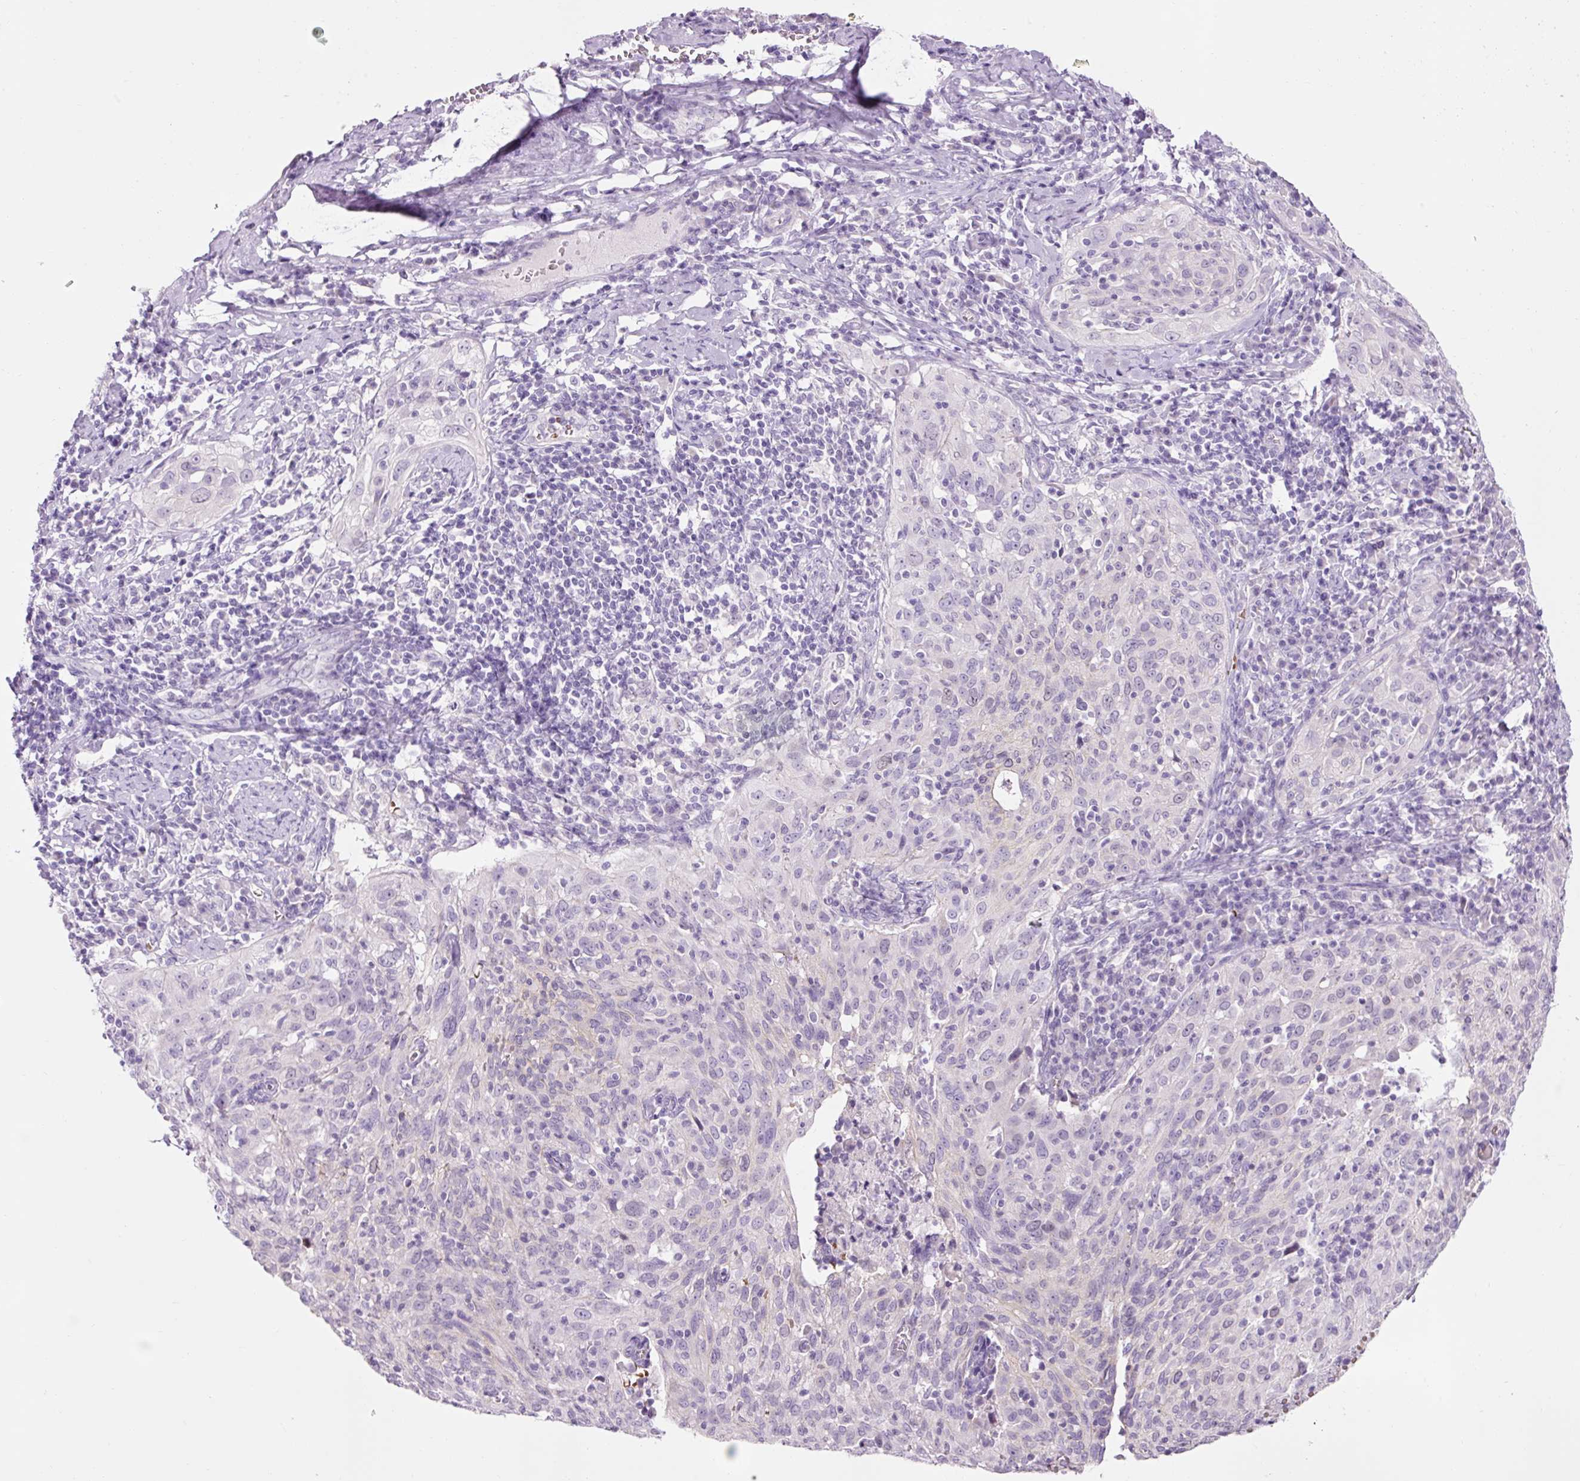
{"staining": {"intensity": "negative", "quantity": "none", "location": "none"}, "tissue": "cervical cancer", "cell_type": "Tumor cells", "image_type": "cancer", "snomed": [{"axis": "morphology", "description": "Squamous cell carcinoma, NOS"}, {"axis": "topography", "description": "Cervix"}], "caption": "Cervical cancer stained for a protein using immunohistochemistry exhibits no positivity tumor cells.", "gene": "DHRS11", "patient": {"sex": "female", "age": 31}}